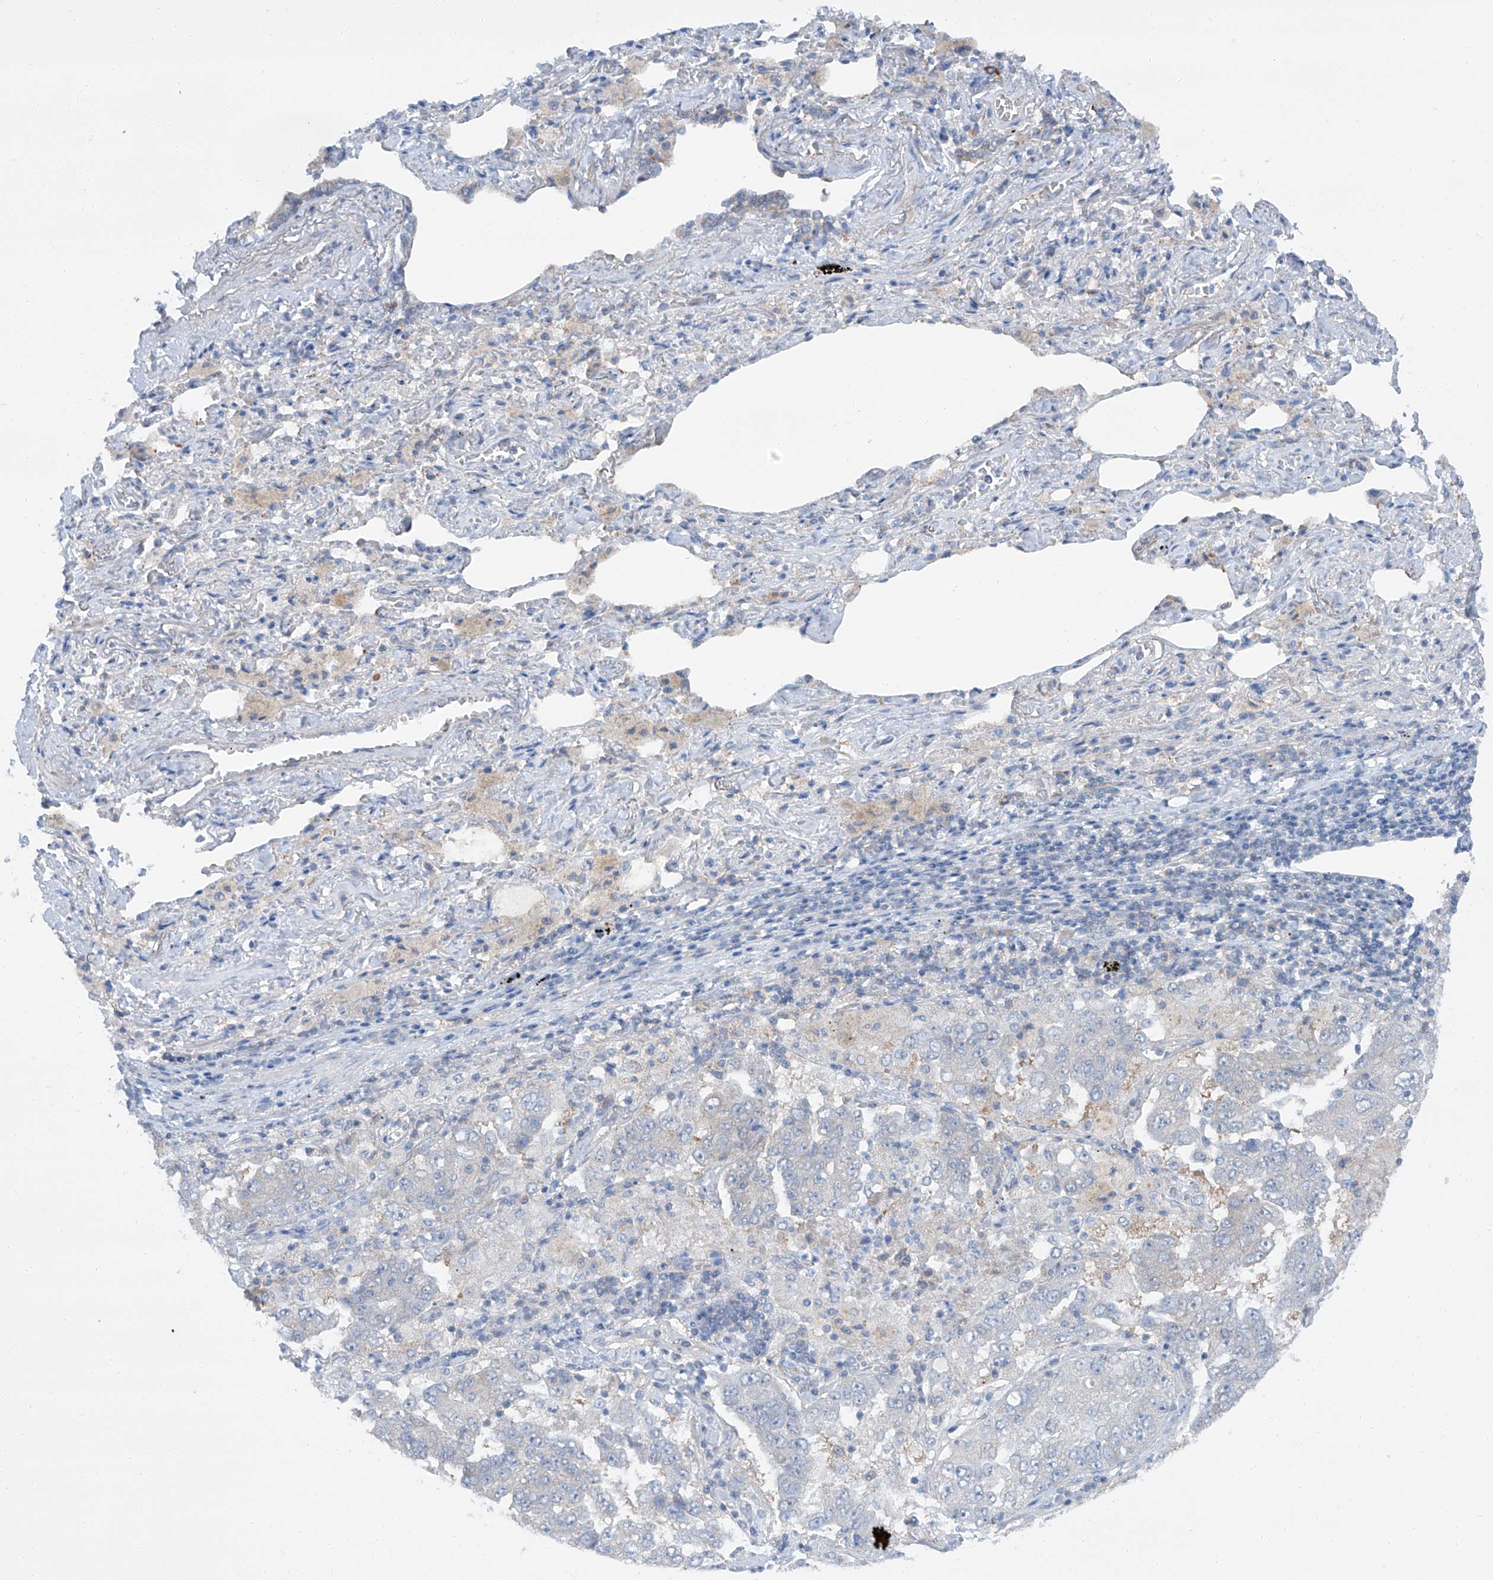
{"staining": {"intensity": "negative", "quantity": "none", "location": "none"}, "tissue": "lung cancer", "cell_type": "Tumor cells", "image_type": "cancer", "snomed": [{"axis": "morphology", "description": "Adenocarcinoma, NOS"}, {"axis": "topography", "description": "Lung"}], "caption": "Immunohistochemical staining of lung cancer (adenocarcinoma) displays no significant positivity in tumor cells. (Stains: DAB (3,3'-diaminobenzidine) immunohistochemistry (IHC) with hematoxylin counter stain, Microscopy: brightfield microscopy at high magnification).", "gene": "SIX4", "patient": {"sex": "female", "age": 51}}